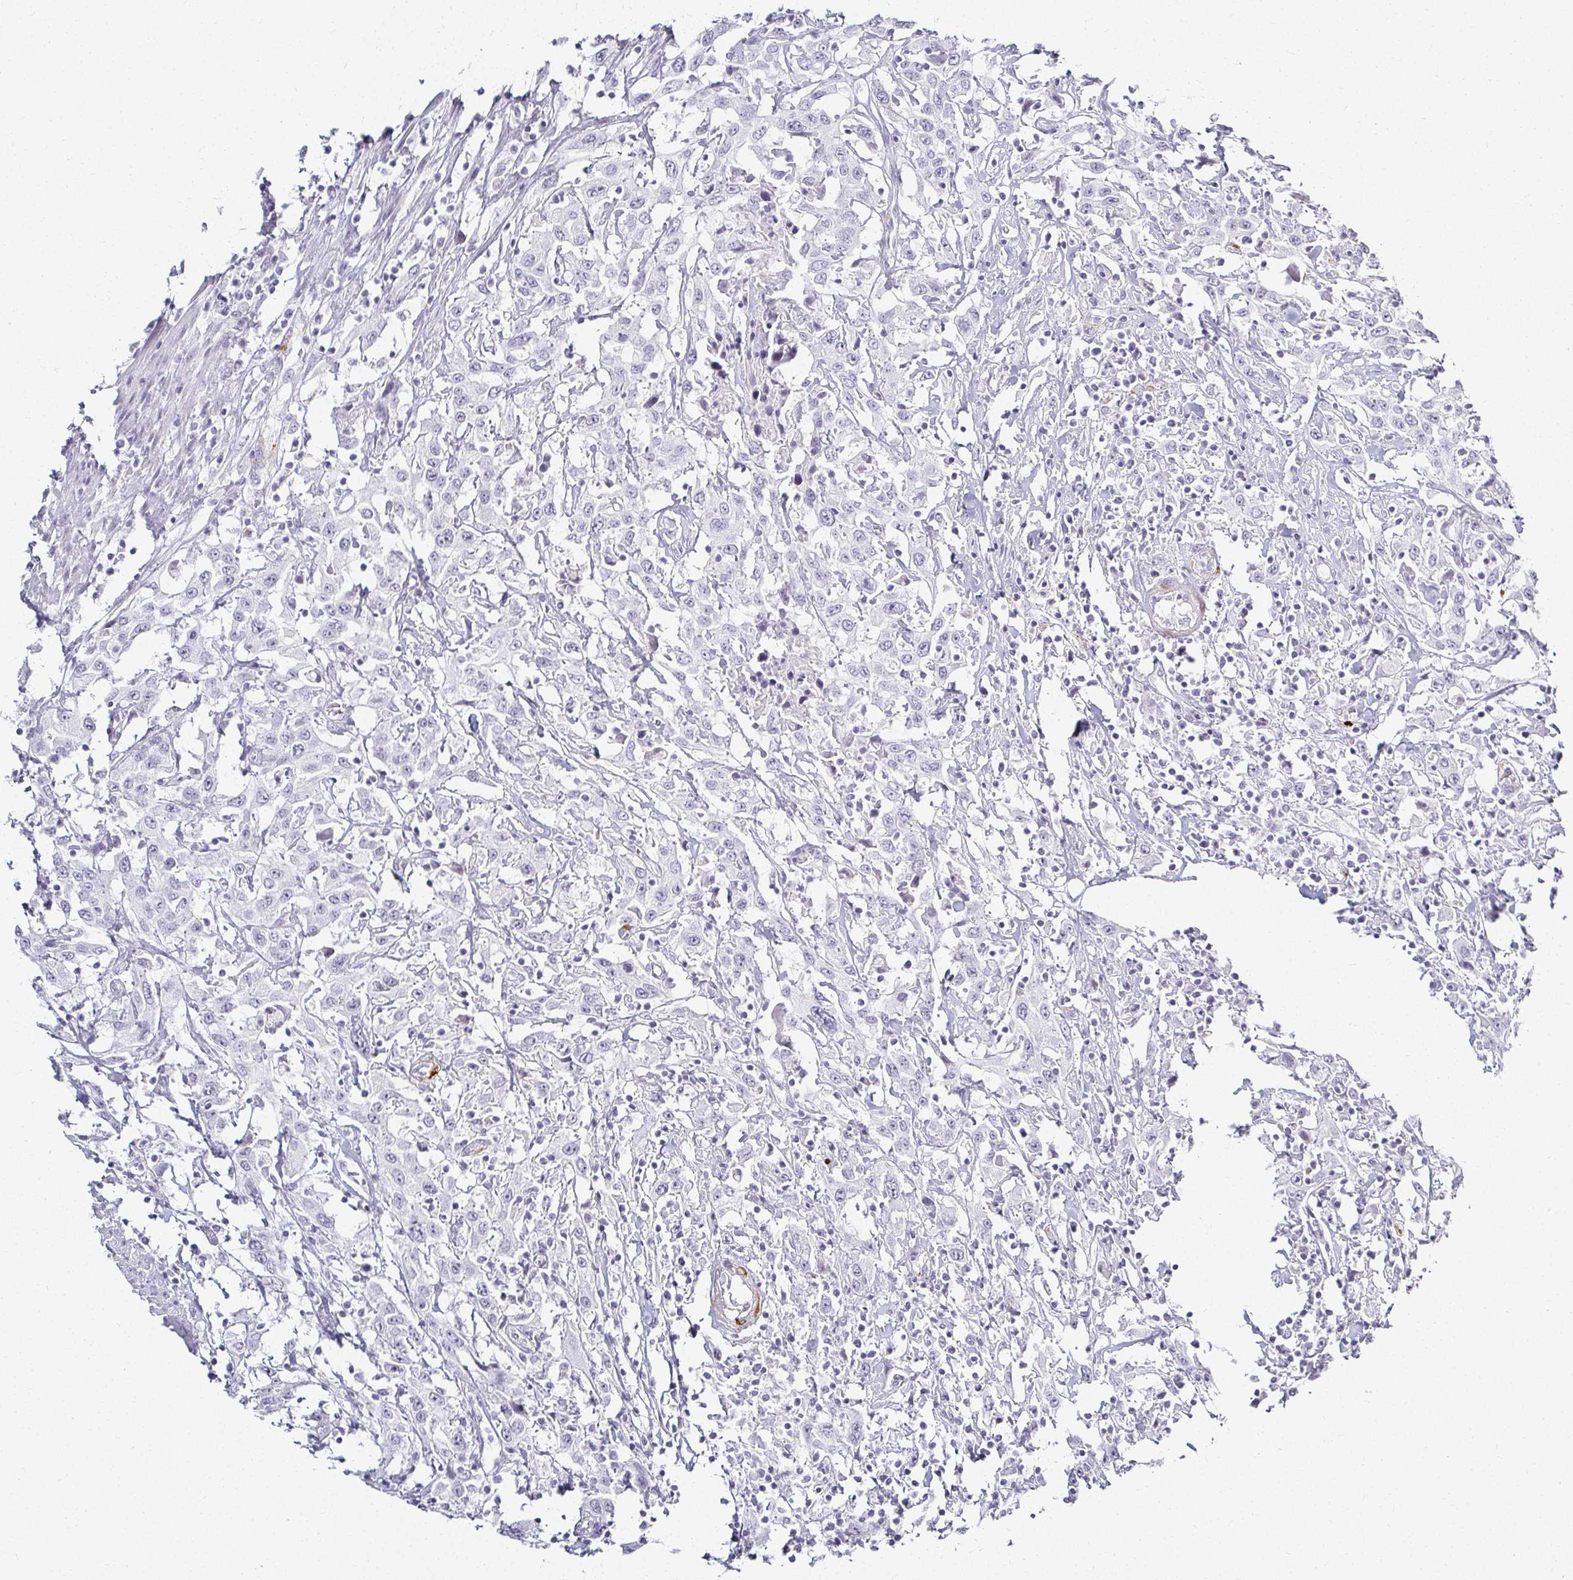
{"staining": {"intensity": "negative", "quantity": "none", "location": "none"}, "tissue": "urothelial cancer", "cell_type": "Tumor cells", "image_type": "cancer", "snomed": [{"axis": "morphology", "description": "Urothelial carcinoma, High grade"}, {"axis": "topography", "description": "Urinary bladder"}], "caption": "Histopathology image shows no protein staining in tumor cells of urothelial cancer tissue.", "gene": "ACAN", "patient": {"sex": "male", "age": 61}}